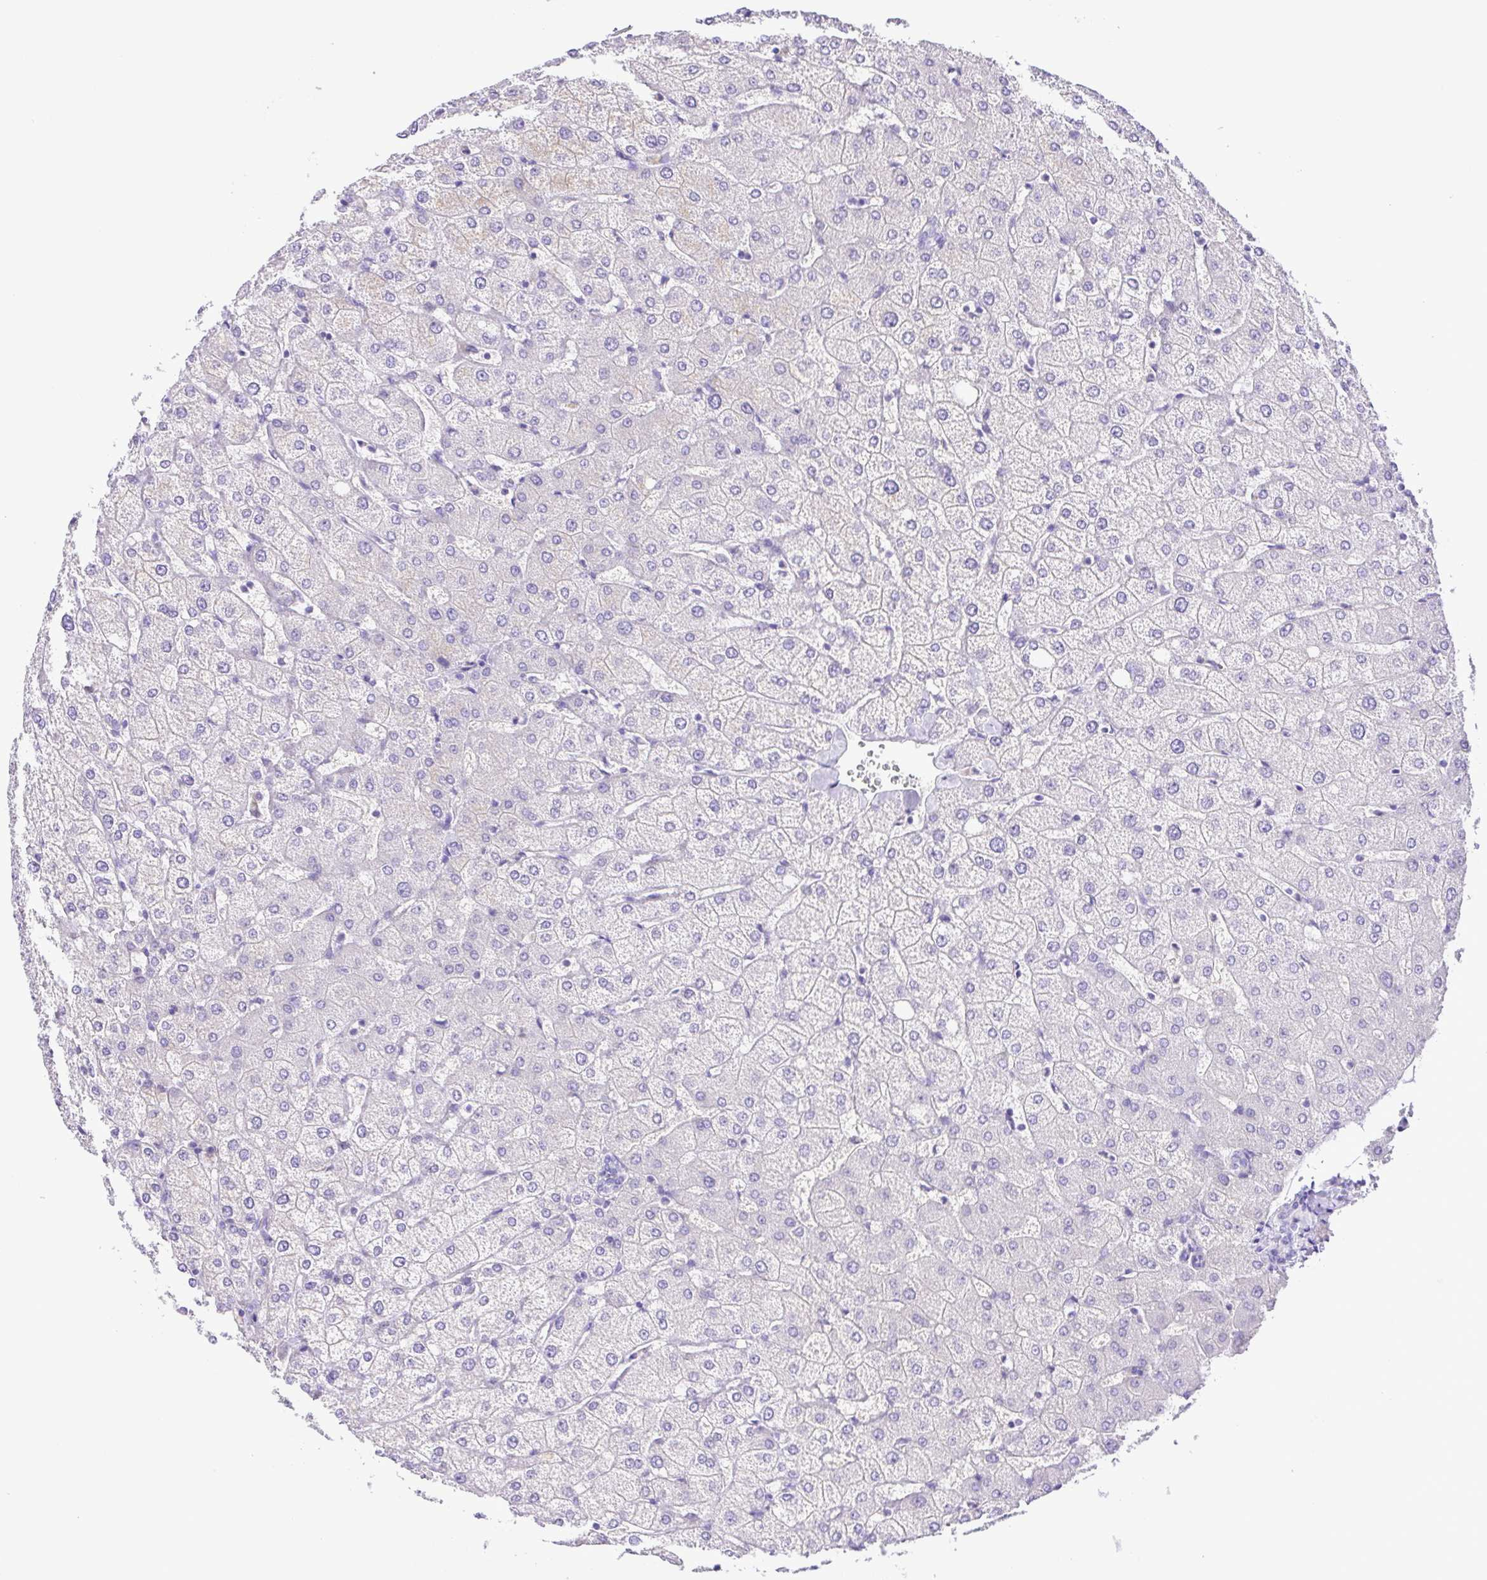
{"staining": {"intensity": "negative", "quantity": "none", "location": "none"}, "tissue": "liver", "cell_type": "Cholangiocytes", "image_type": "normal", "snomed": [{"axis": "morphology", "description": "Normal tissue, NOS"}, {"axis": "topography", "description": "Liver"}], "caption": "IHC of unremarkable liver displays no positivity in cholangiocytes. Nuclei are stained in blue.", "gene": "SYT1", "patient": {"sex": "female", "age": 54}}